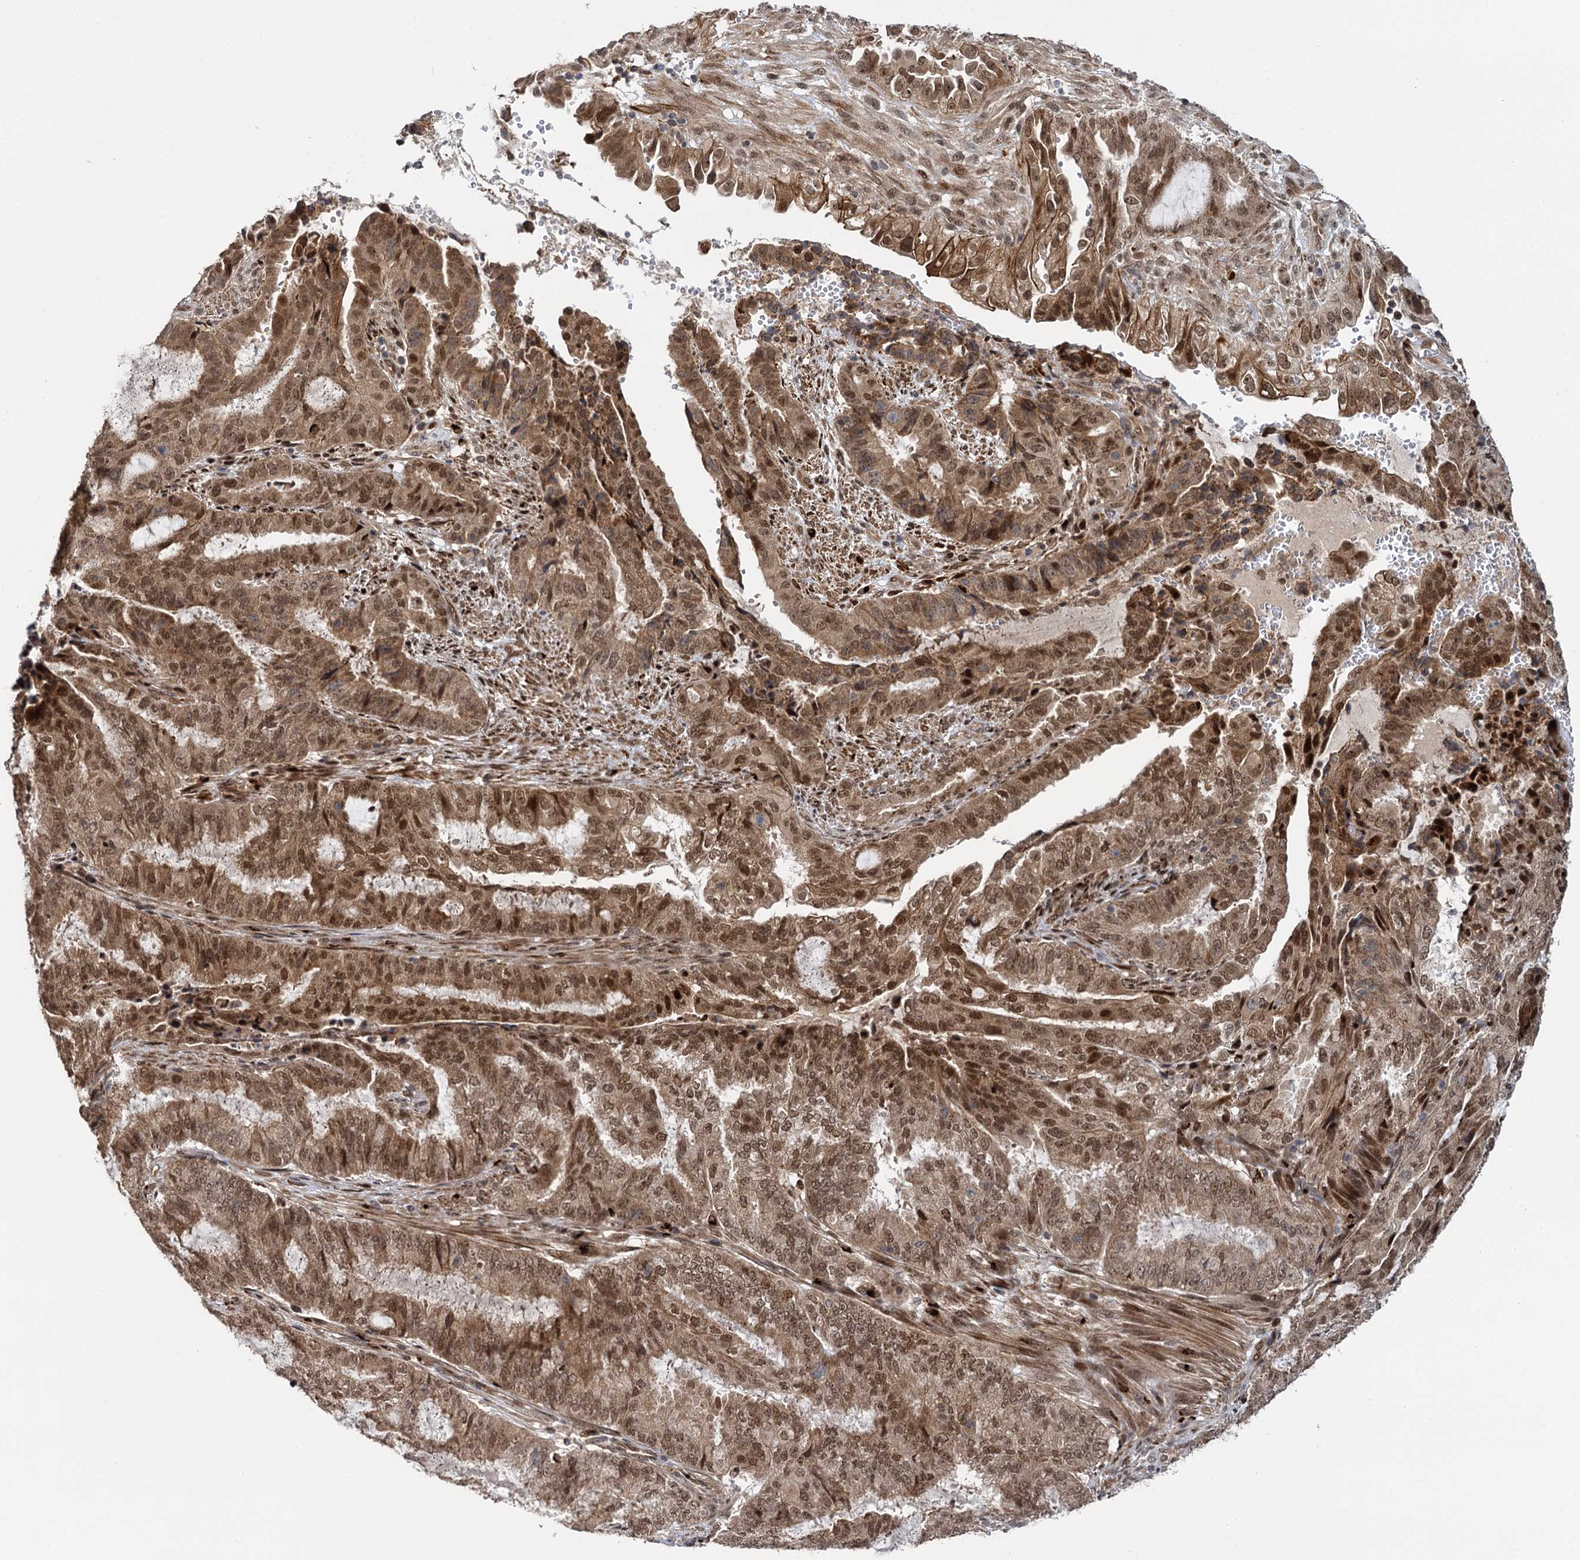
{"staining": {"intensity": "moderate", "quantity": ">75%", "location": "cytoplasmic/membranous,nuclear"}, "tissue": "endometrial cancer", "cell_type": "Tumor cells", "image_type": "cancer", "snomed": [{"axis": "morphology", "description": "Adenocarcinoma, NOS"}, {"axis": "topography", "description": "Endometrium"}], "caption": "Endometrial adenocarcinoma stained with IHC displays moderate cytoplasmic/membranous and nuclear expression in approximately >75% of tumor cells.", "gene": "GAL3ST4", "patient": {"sex": "female", "age": 51}}